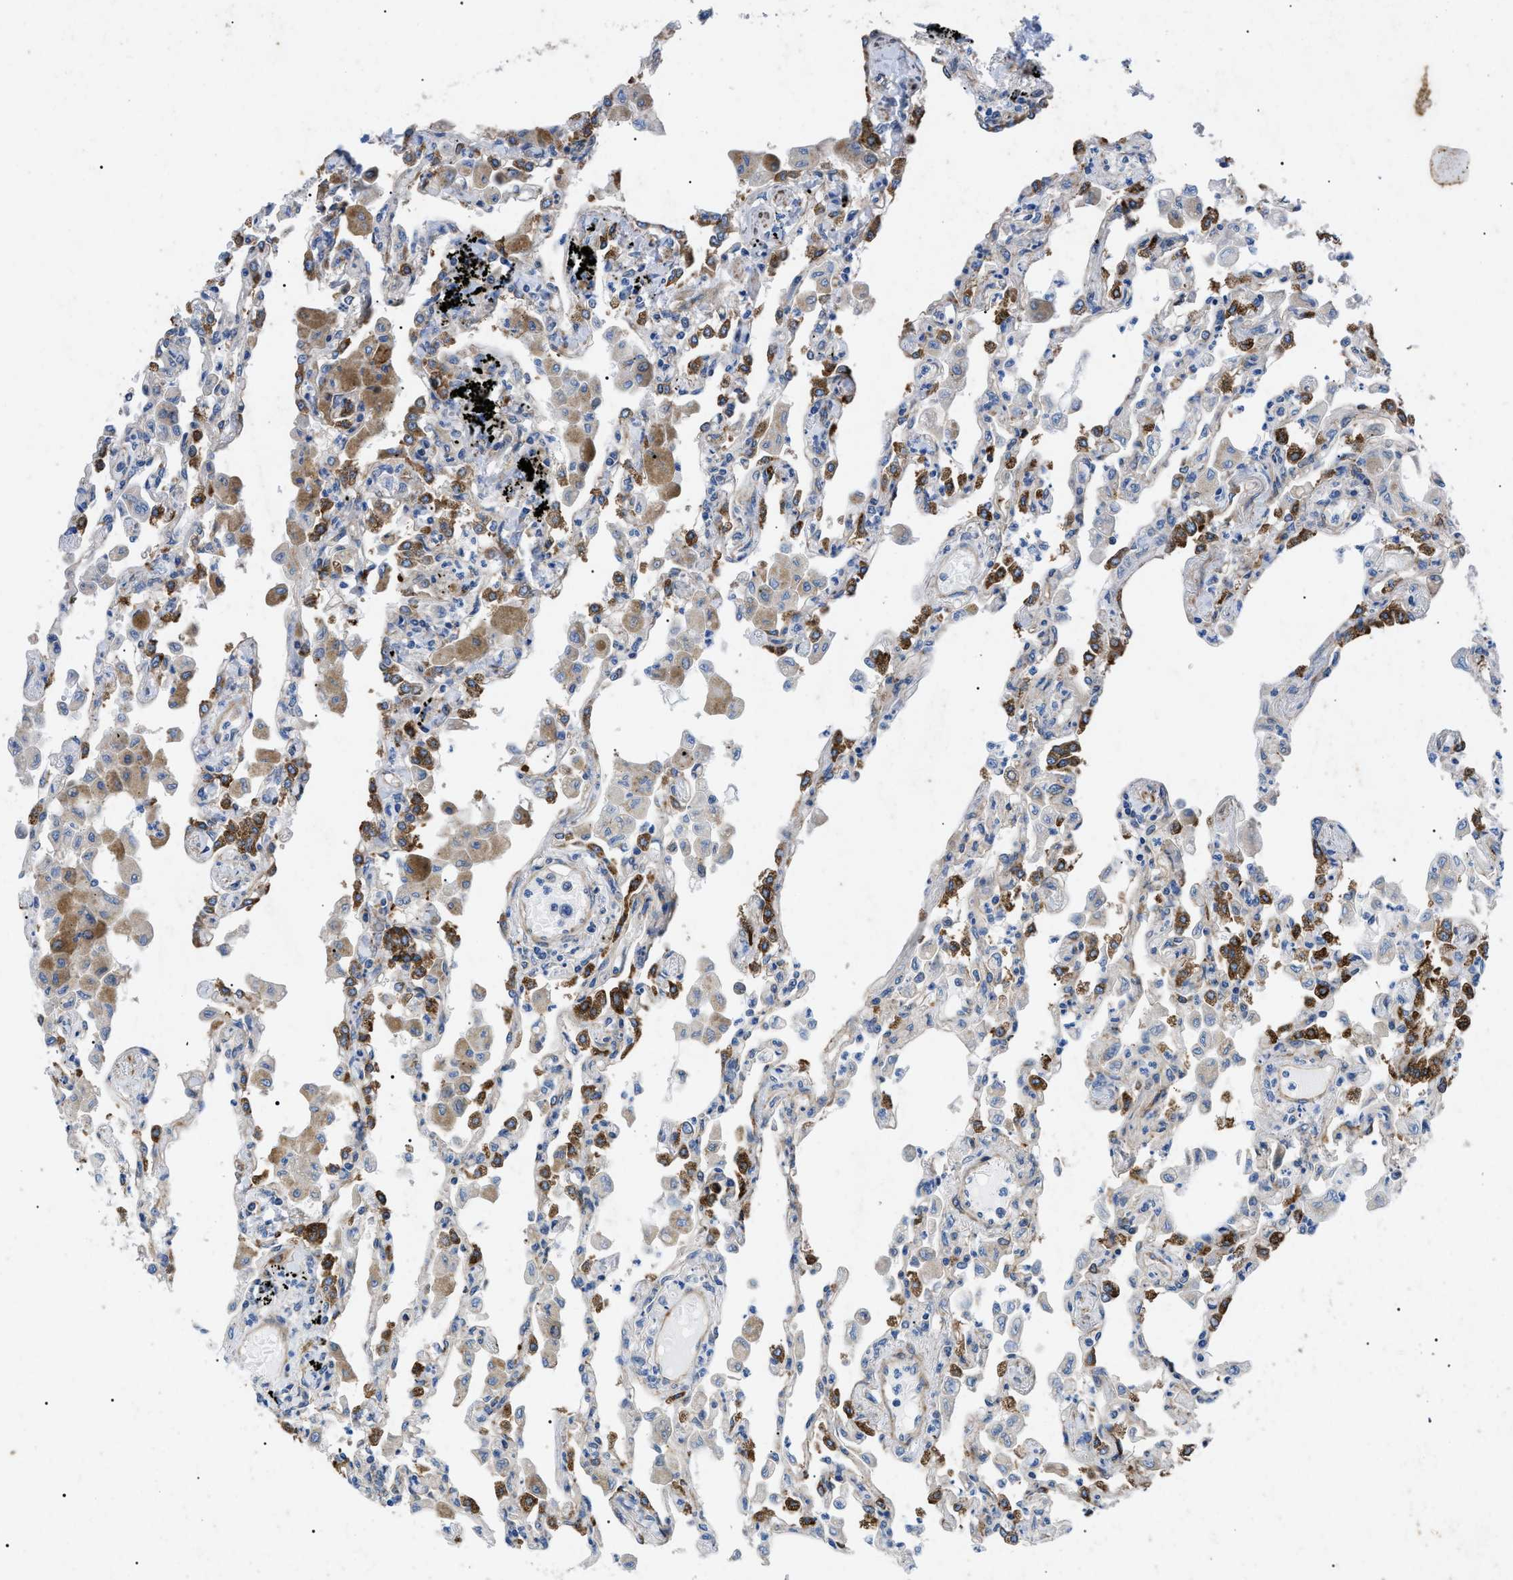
{"staining": {"intensity": "strong", "quantity": "25%-75%", "location": "cytoplasmic/membranous"}, "tissue": "lung", "cell_type": "Alveolar cells", "image_type": "normal", "snomed": [{"axis": "morphology", "description": "Normal tissue, NOS"}, {"axis": "topography", "description": "Bronchus"}, {"axis": "topography", "description": "Lung"}], "caption": "Strong cytoplasmic/membranous expression is present in approximately 25%-75% of alveolar cells in unremarkable lung.", "gene": "HSPB8", "patient": {"sex": "female", "age": 49}}